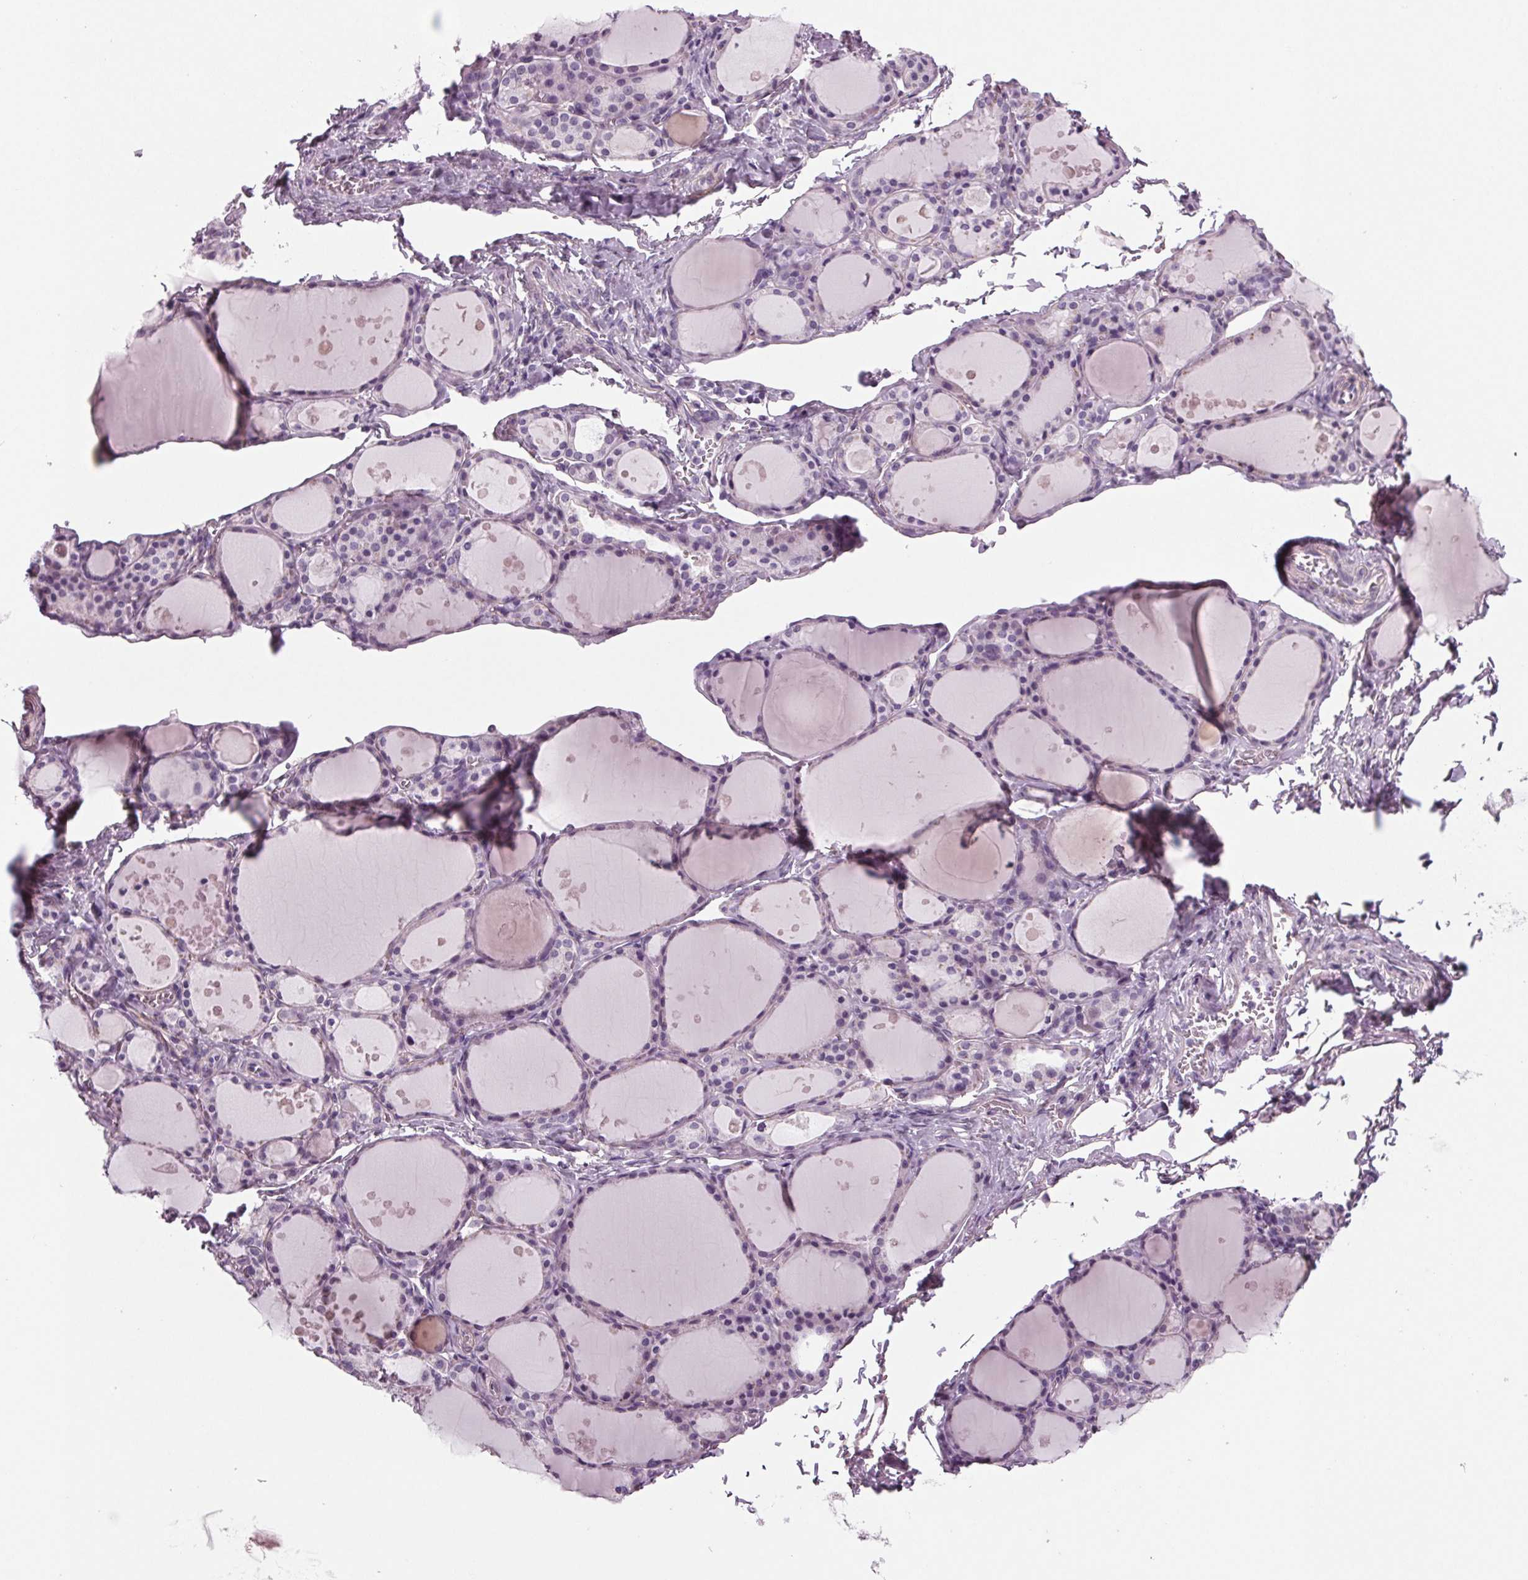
{"staining": {"intensity": "weak", "quantity": "<25%", "location": "cytoplasmic/membranous"}, "tissue": "thyroid gland", "cell_type": "Glandular cells", "image_type": "normal", "snomed": [{"axis": "morphology", "description": "Normal tissue, NOS"}, {"axis": "topography", "description": "Thyroid gland"}], "caption": "A photomicrograph of thyroid gland stained for a protein reveals no brown staining in glandular cells. (Stains: DAB (3,3'-diaminobenzidine) immunohistochemistry with hematoxylin counter stain, Microscopy: brightfield microscopy at high magnification).", "gene": "BHLHE22", "patient": {"sex": "male", "age": 68}}